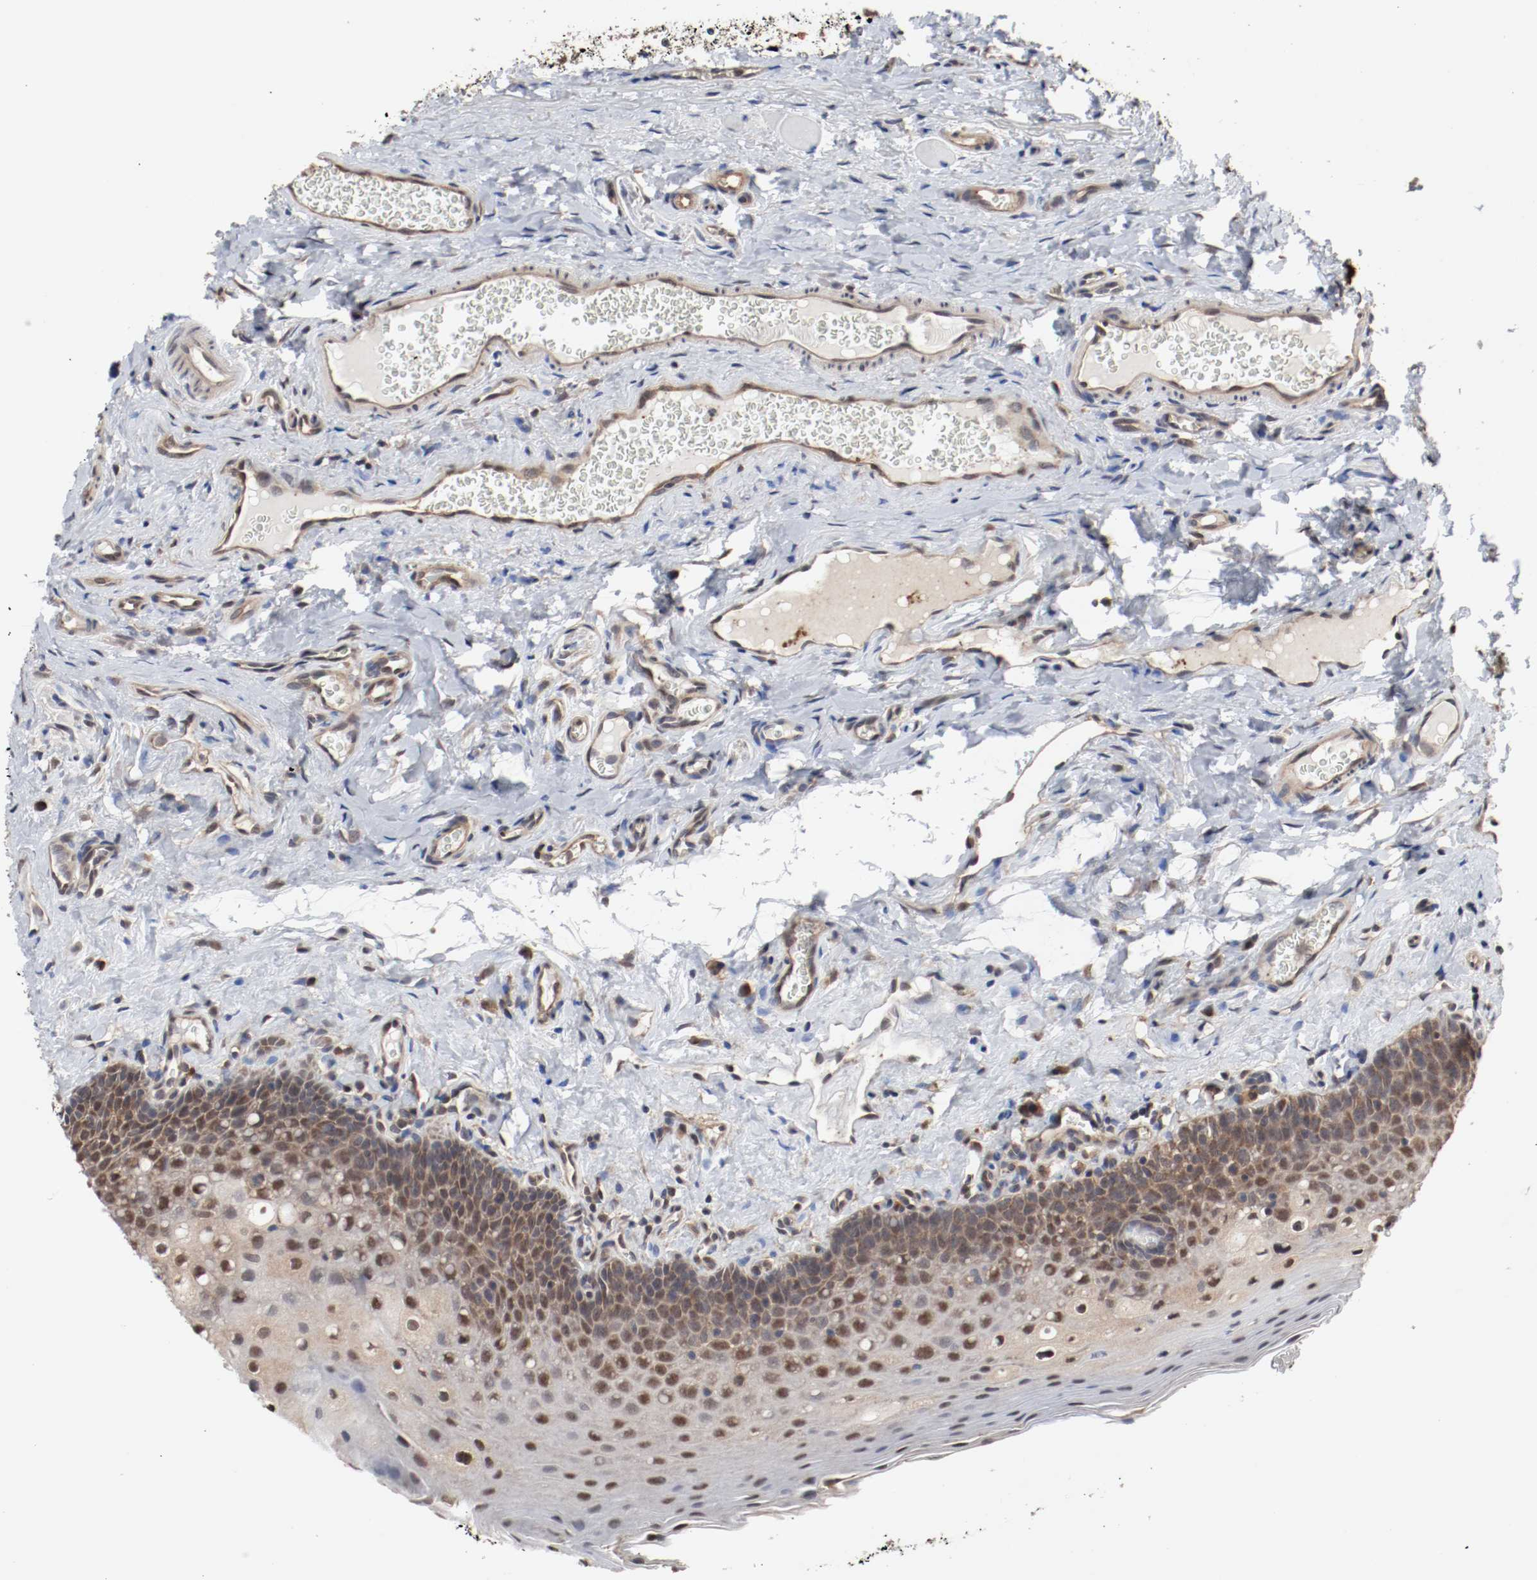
{"staining": {"intensity": "moderate", "quantity": ">75%", "location": "cytoplasmic/membranous,nuclear"}, "tissue": "oral mucosa", "cell_type": "Squamous epithelial cells", "image_type": "normal", "snomed": [{"axis": "morphology", "description": "Normal tissue, NOS"}, {"axis": "topography", "description": "Oral tissue"}], "caption": "Immunohistochemical staining of unremarkable human oral mucosa shows moderate cytoplasmic/membranous,nuclear protein expression in approximately >75% of squamous epithelial cells.", "gene": "AFG3L2", "patient": {"sex": "male", "age": 20}}